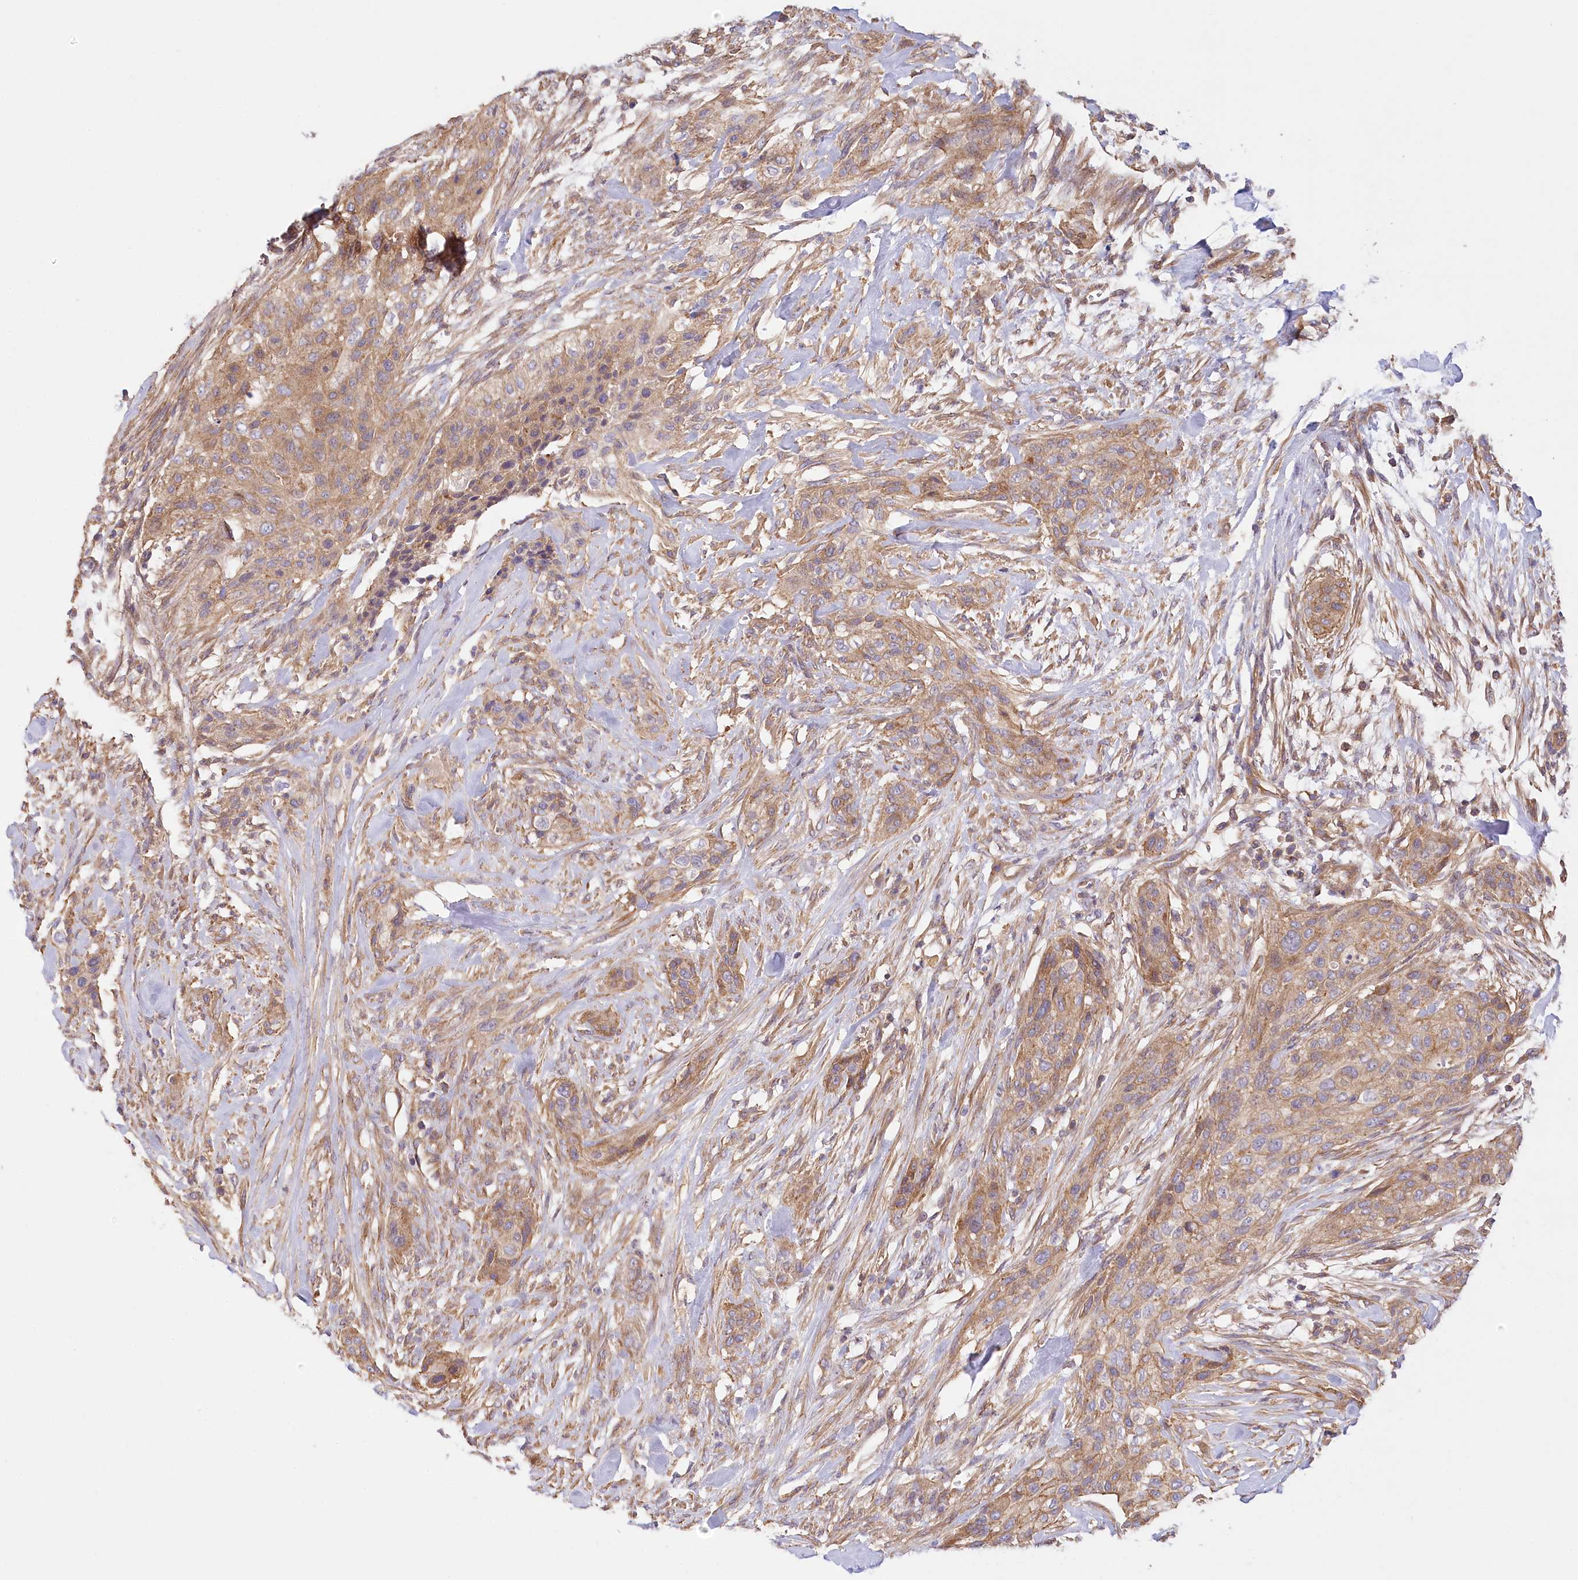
{"staining": {"intensity": "moderate", "quantity": ">75%", "location": "cytoplasmic/membranous"}, "tissue": "urothelial cancer", "cell_type": "Tumor cells", "image_type": "cancer", "snomed": [{"axis": "morphology", "description": "Urothelial carcinoma, High grade"}, {"axis": "topography", "description": "Urinary bladder"}], "caption": "Immunohistochemical staining of human urothelial cancer exhibits medium levels of moderate cytoplasmic/membranous expression in approximately >75% of tumor cells.", "gene": "UMPS", "patient": {"sex": "male", "age": 35}}